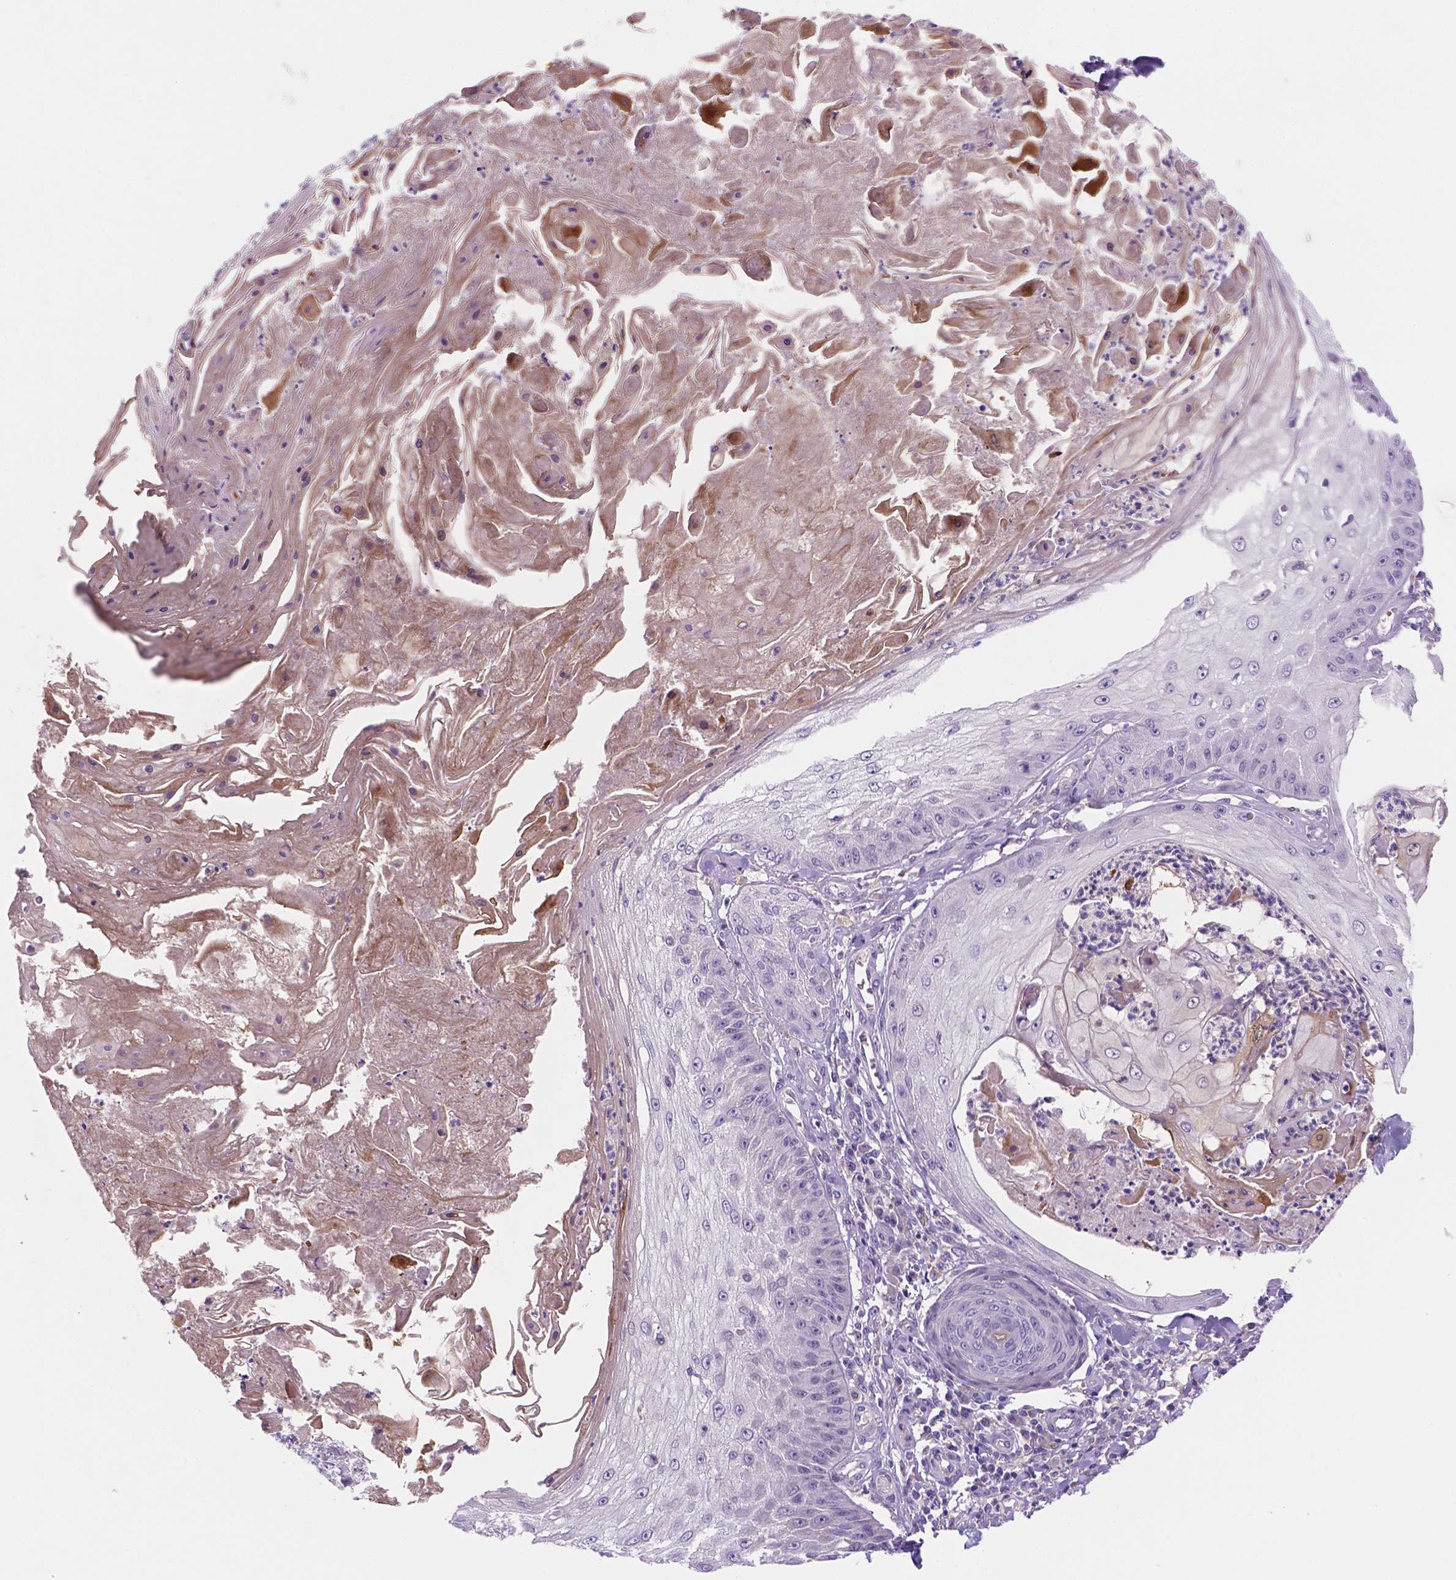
{"staining": {"intensity": "negative", "quantity": "none", "location": "none"}, "tissue": "skin cancer", "cell_type": "Tumor cells", "image_type": "cancer", "snomed": [{"axis": "morphology", "description": "Squamous cell carcinoma, NOS"}, {"axis": "topography", "description": "Skin"}], "caption": "IHC of skin squamous cell carcinoma shows no expression in tumor cells.", "gene": "TM4SF20", "patient": {"sex": "male", "age": 70}}